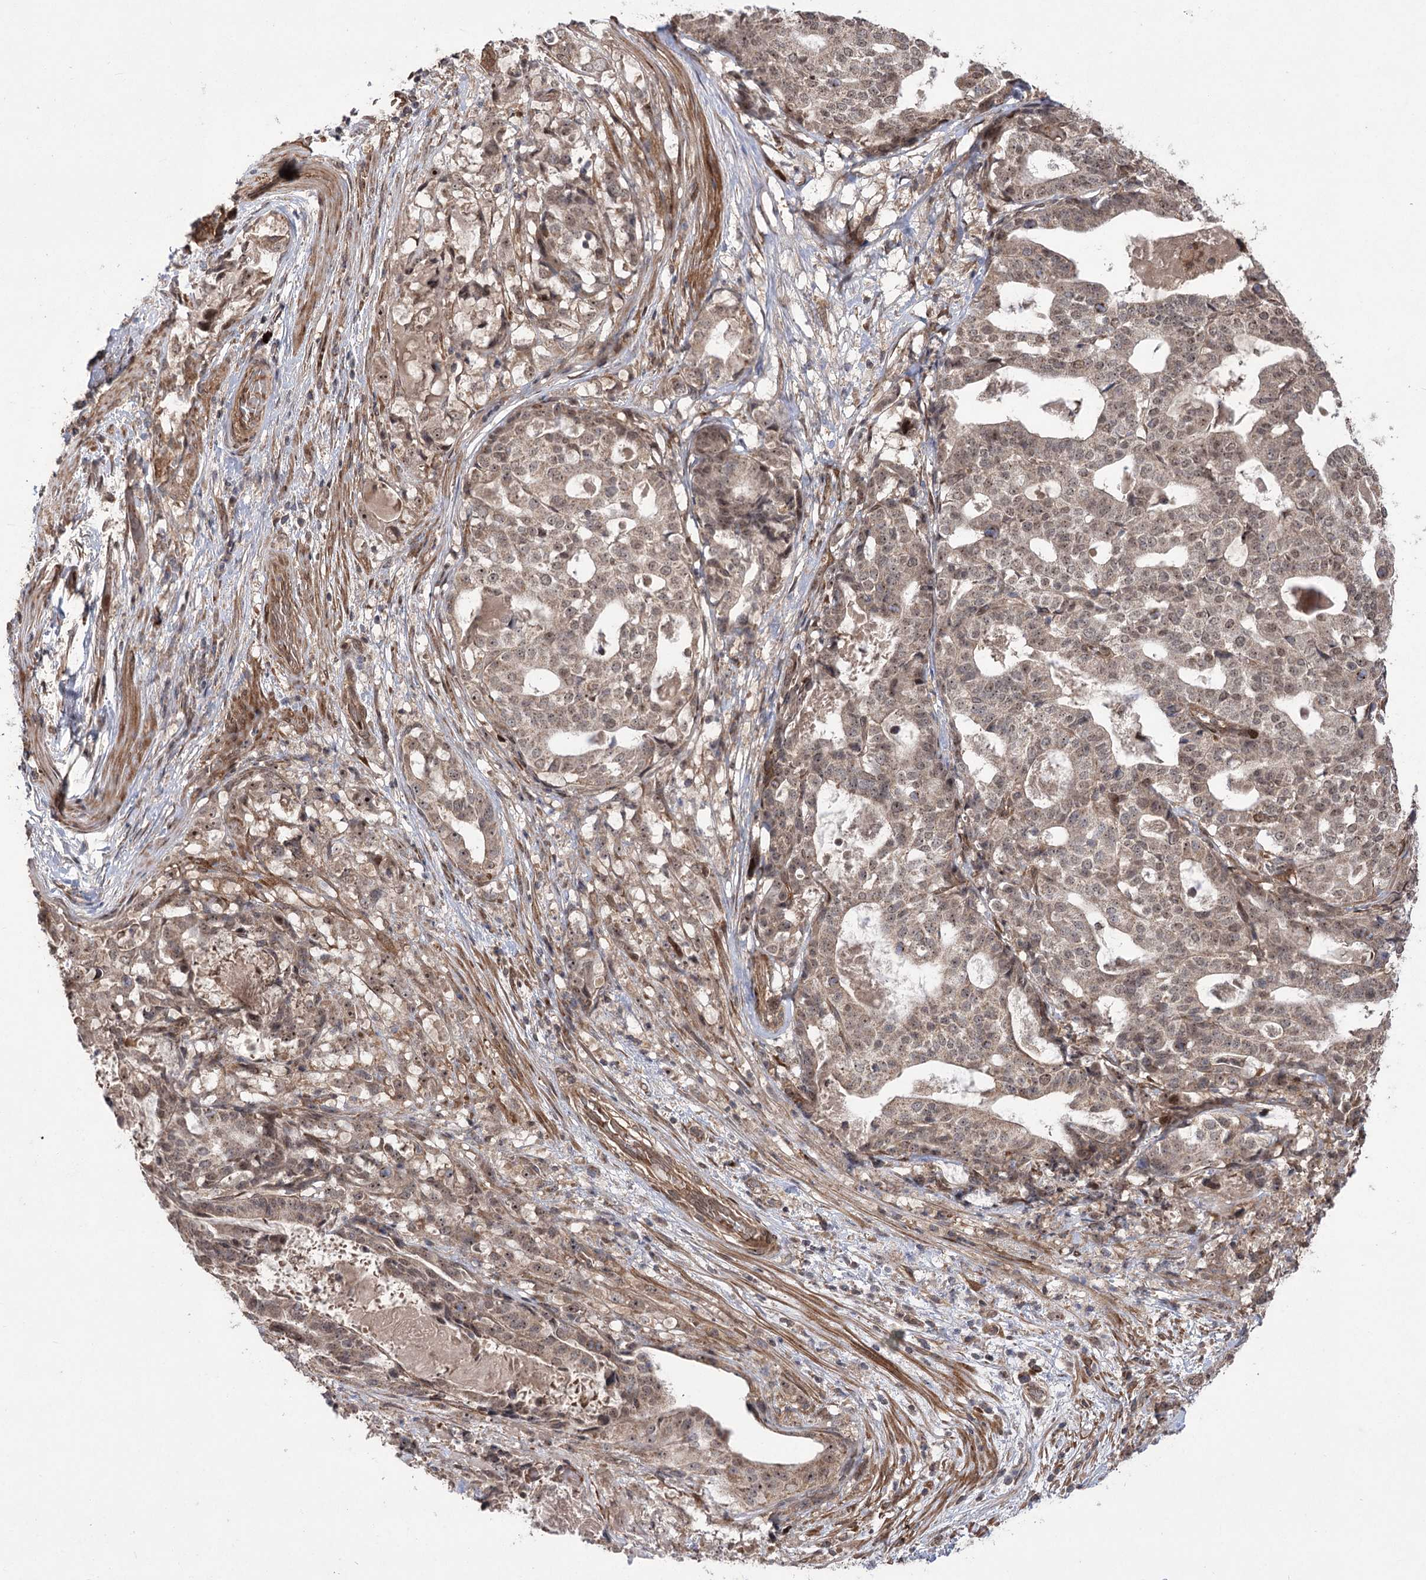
{"staining": {"intensity": "weak", "quantity": ">75%", "location": "cytoplasmic/membranous,nuclear"}, "tissue": "stomach cancer", "cell_type": "Tumor cells", "image_type": "cancer", "snomed": [{"axis": "morphology", "description": "Adenocarcinoma, NOS"}, {"axis": "topography", "description": "Stomach"}], "caption": "Tumor cells reveal weak cytoplasmic/membranous and nuclear staining in approximately >75% of cells in stomach adenocarcinoma. The staining was performed using DAB to visualize the protein expression in brown, while the nuclei were stained in blue with hematoxylin (Magnification: 20x).", "gene": "TENM2", "patient": {"sex": "male", "age": 48}}